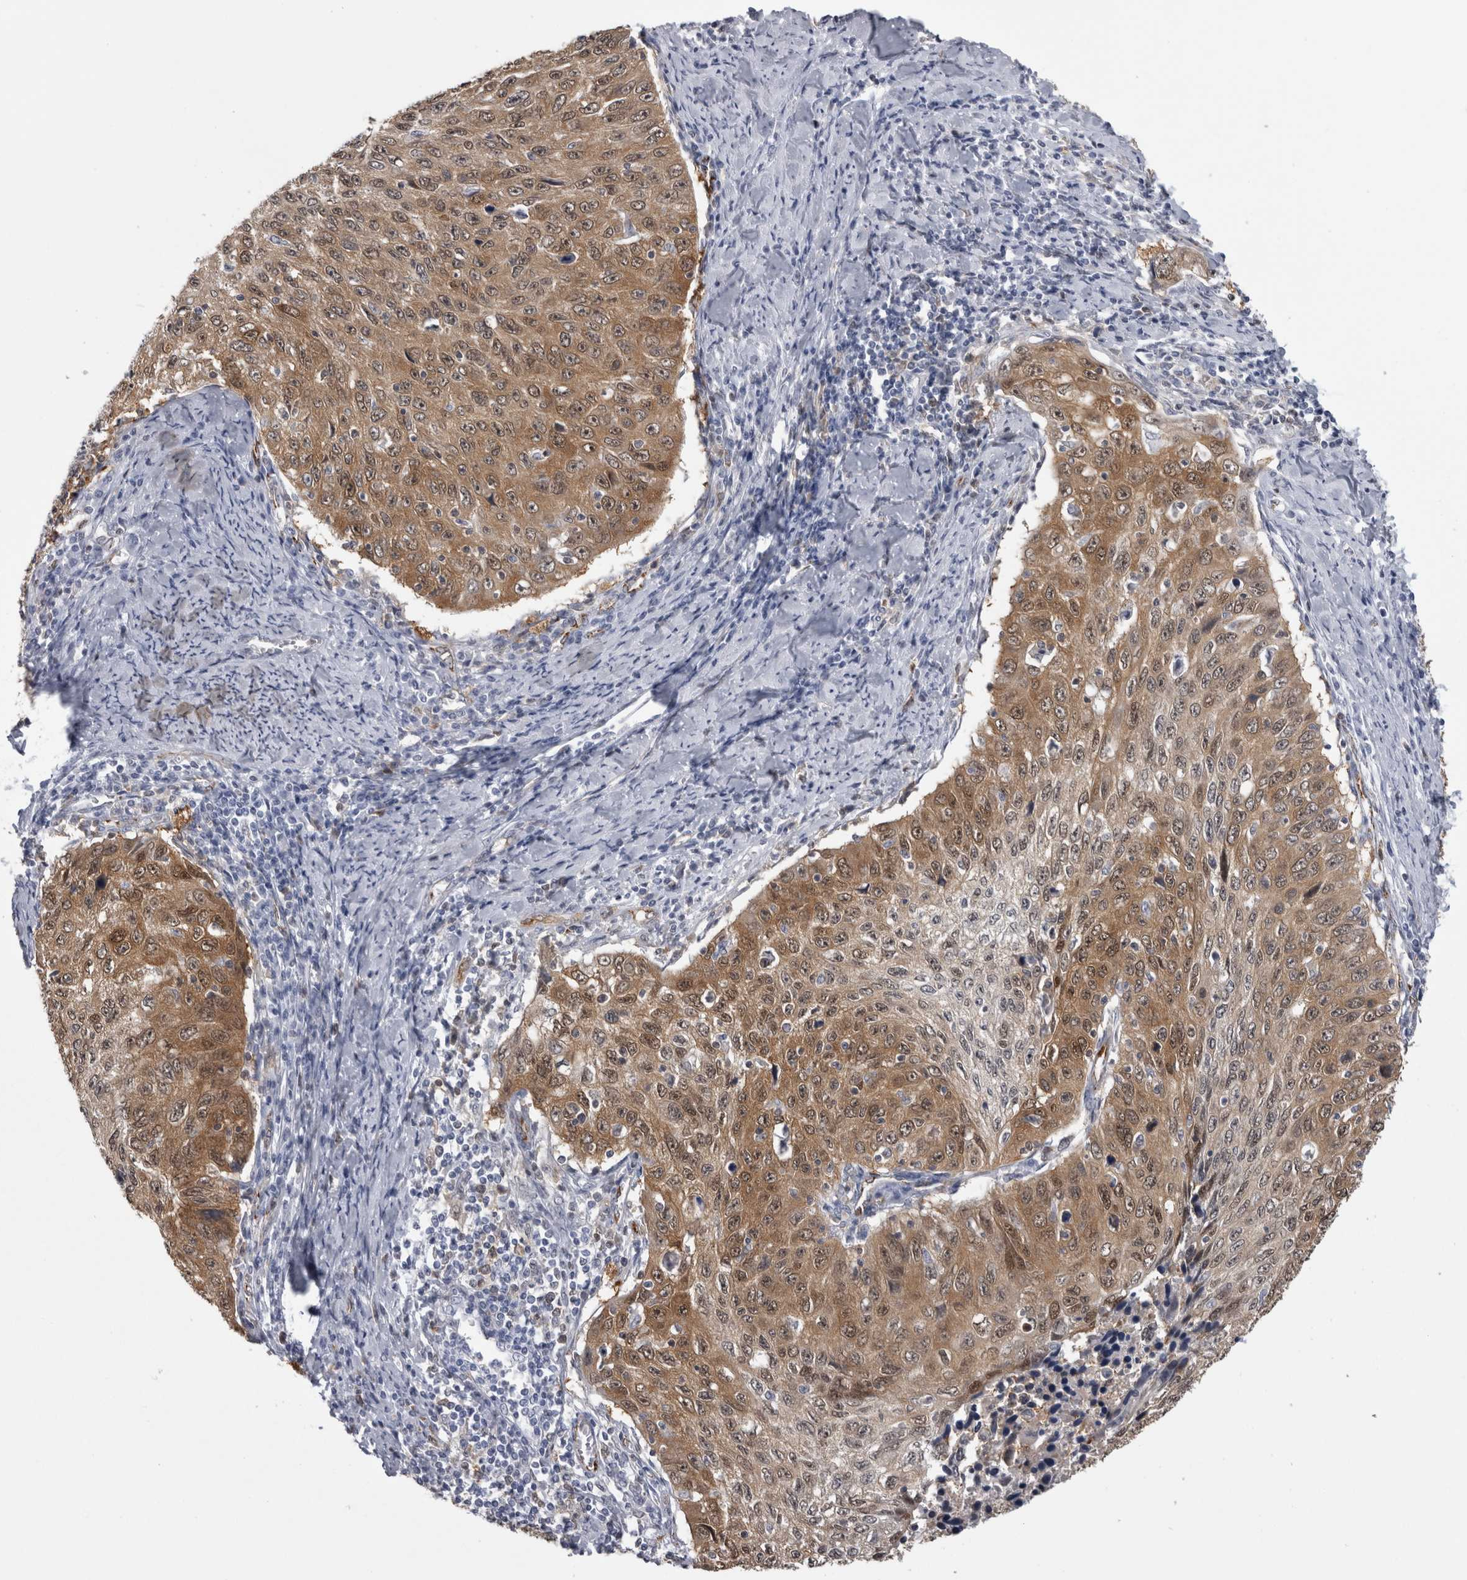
{"staining": {"intensity": "moderate", "quantity": ">75%", "location": "cytoplasmic/membranous,nuclear"}, "tissue": "cervical cancer", "cell_type": "Tumor cells", "image_type": "cancer", "snomed": [{"axis": "morphology", "description": "Squamous cell carcinoma, NOS"}, {"axis": "topography", "description": "Cervix"}], "caption": "DAB (3,3'-diaminobenzidine) immunohistochemical staining of human cervical cancer (squamous cell carcinoma) reveals moderate cytoplasmic/membranous and nuclear protein staining in approximately >75% of tumor cells.", "gene": "ACOT7", "patient": {"sex": "female", "age": 53}}